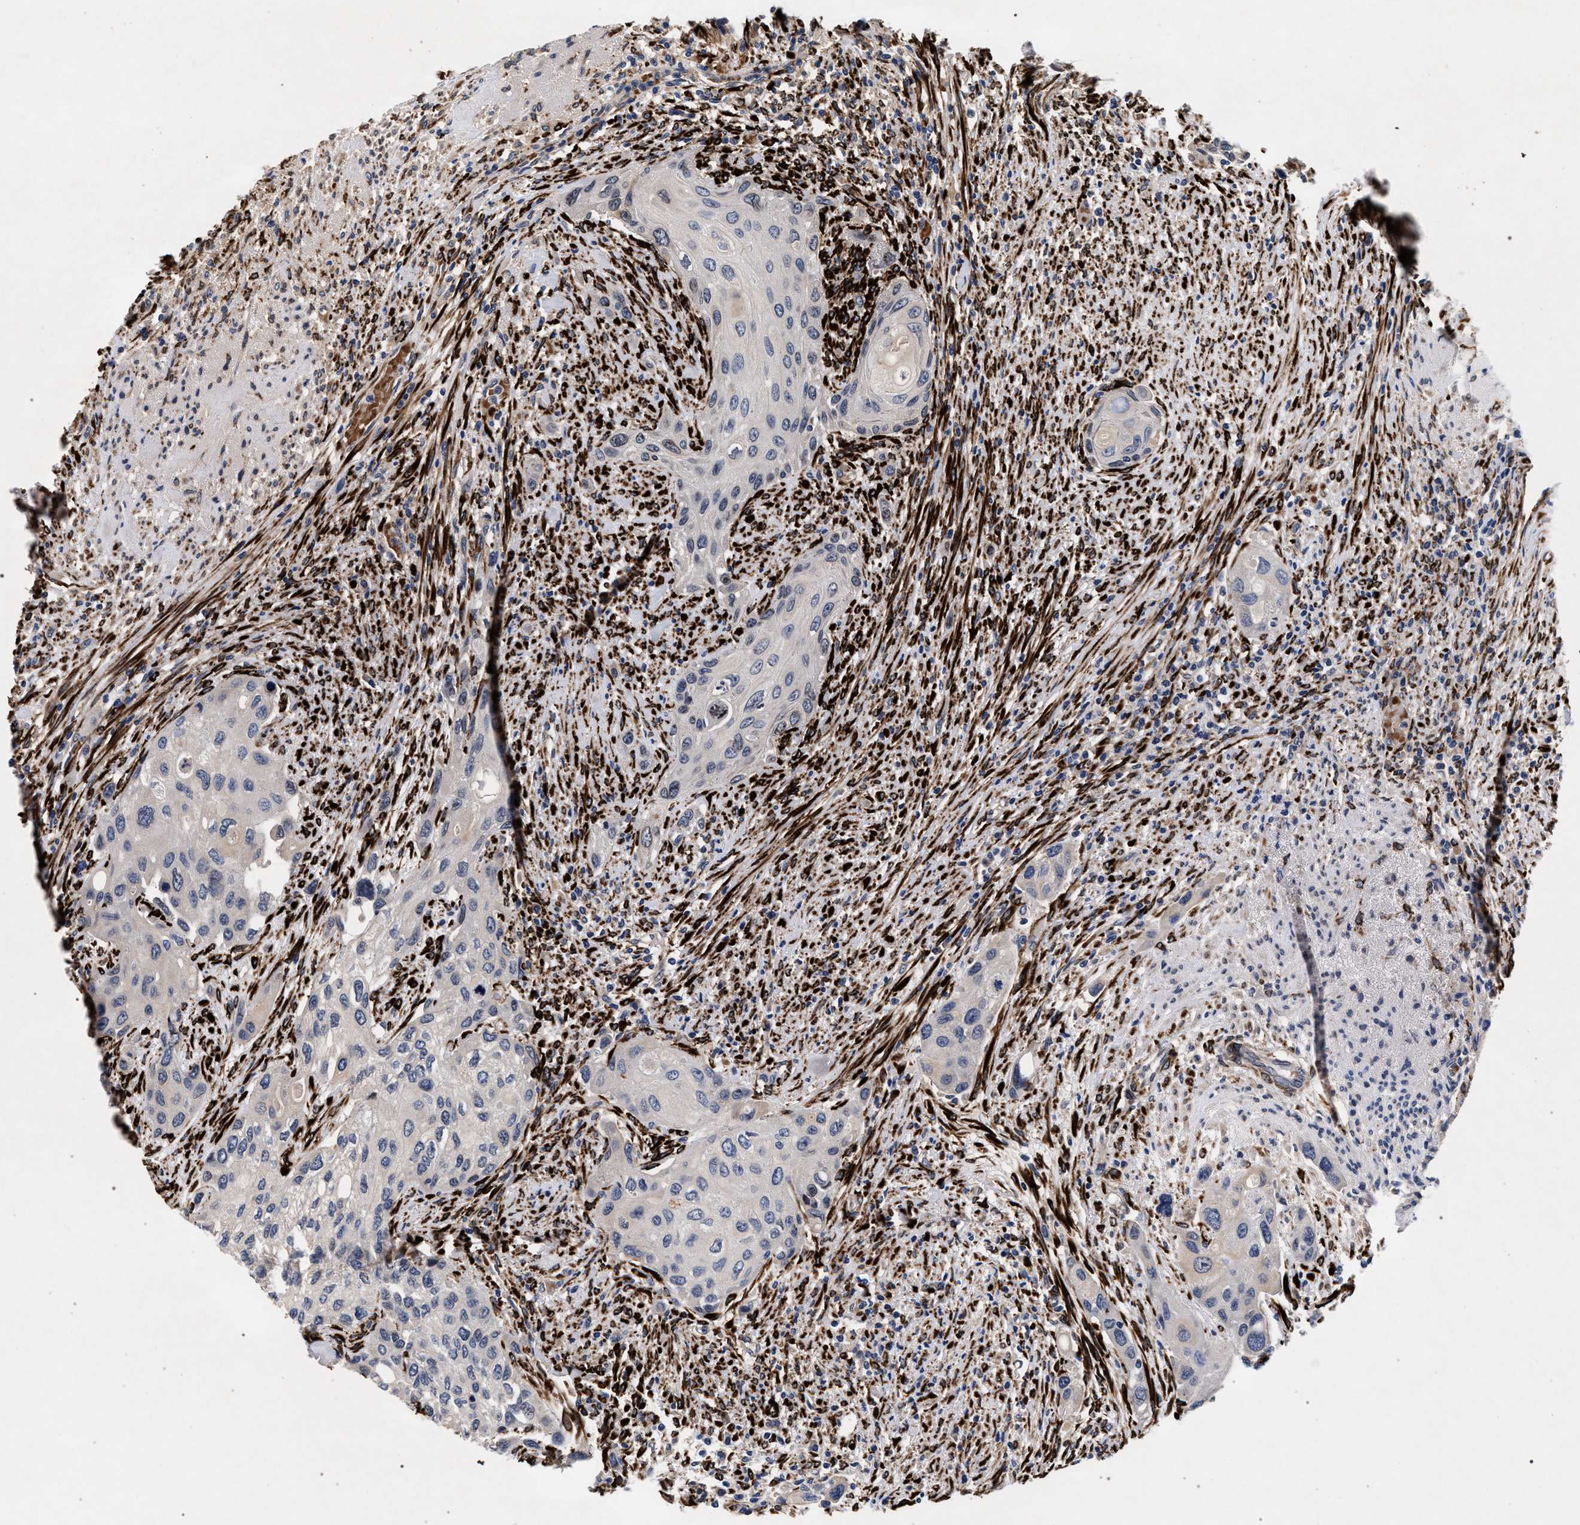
{"staining": {"intensity": "negative", "quantity": "none", "location": "none"}, "tissue": "urothelial cancer", "cell_type": "Tumor cells", "image_type": "cancer", "snomed": [{"axis": "morphology", "description": "Urothelial carcinoma, High grade"}, {"axis": "topography", "description": "Urinary bladder"}], "caption": "There is no significant staining in tumor cells of urothelial cancer.", "gene": "NEK7", "patient": {"sex": "female", "age": 56}}